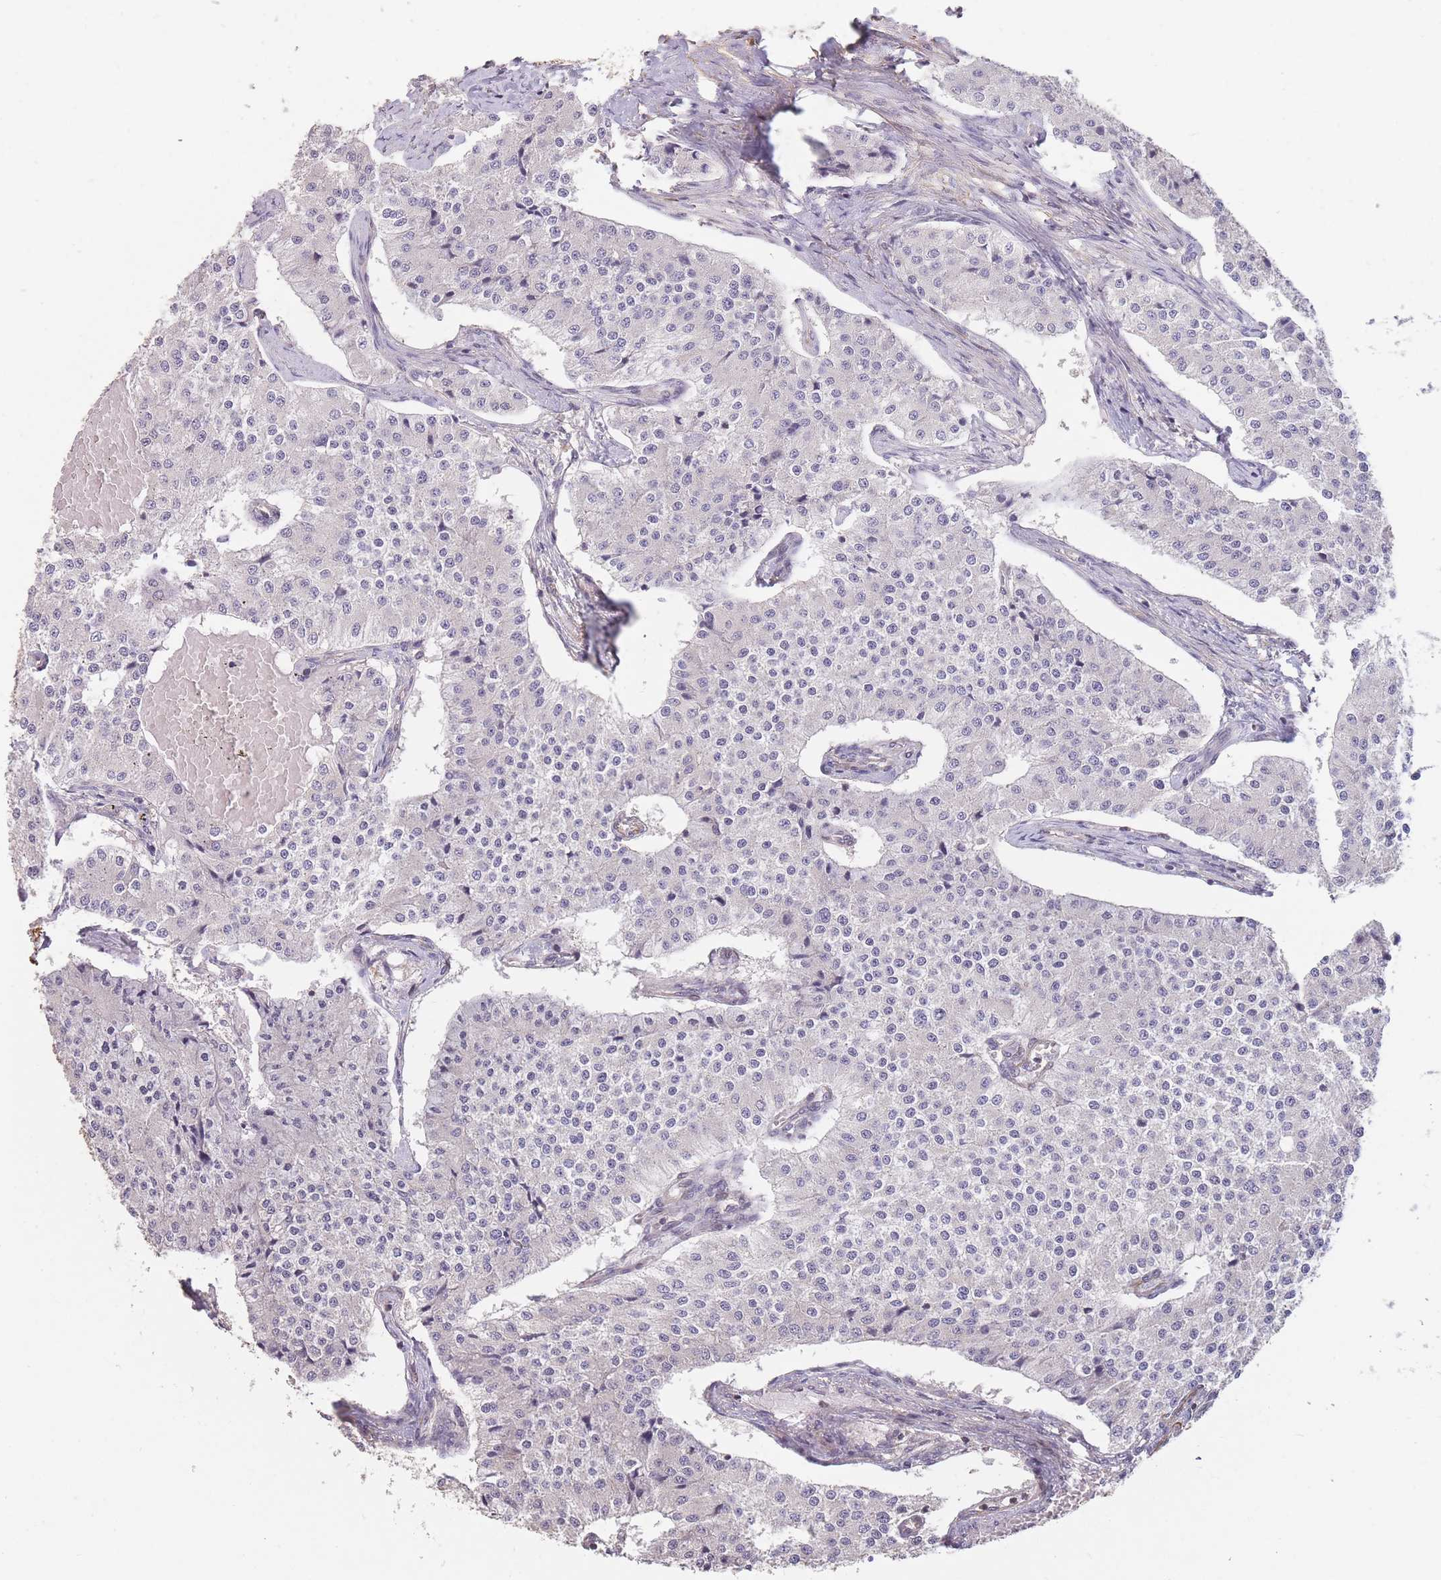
{"staining": {"intensity": "negative", "quantity": "none", "location": "none"}, "tissue": "carcinoid", "cell_type": "Tumor cells", "image_type": "cancer", "snomed": [{"axis": "morphology", "description": "Carcinoid, malignant, NOS"}, {"axis": "topography", "description": "Colon"}], "caption": "This is a image of IHC staining of carcinoid, which shows no positivity in tumor cells.", "gene": "NLRC4", "patient": {"sex": "female", "age": 52}}